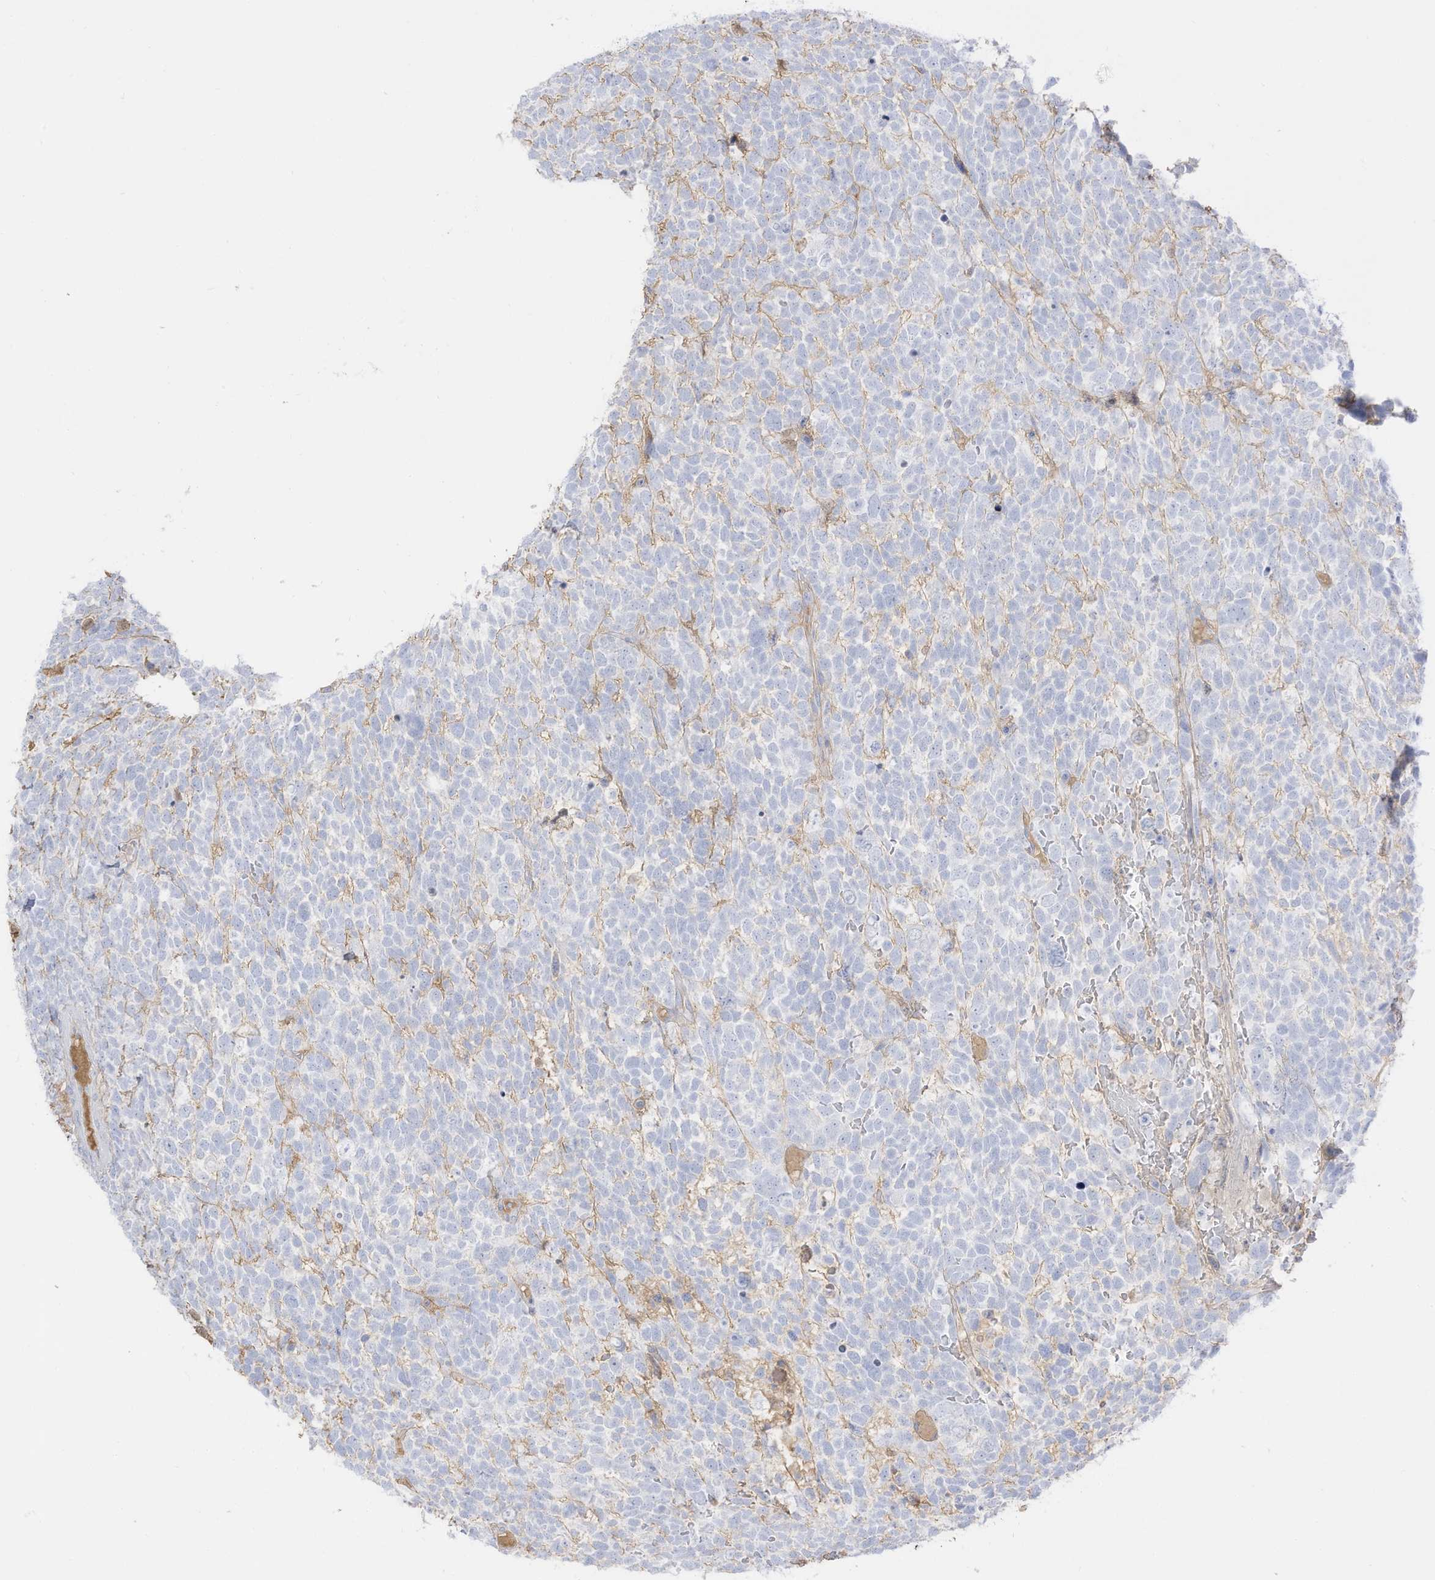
{"staining": {"intensity": "negative", "quantity": "none", "location": "none"}, "tissue": "urothelial cancer", "cell_type": "Tumor cells", "image_type": "cancer", "snomed": [{"axis": "morphology", "description": "Urothelial carcinoma, High grade"}, {"axis": "topography", "description": "Urinary bladder"}], "caption": "Tumor cells show no significant staining in urothelial cancer.", "gene": "HSD17B13", "patient": {"sex": "female", "age": 82}}